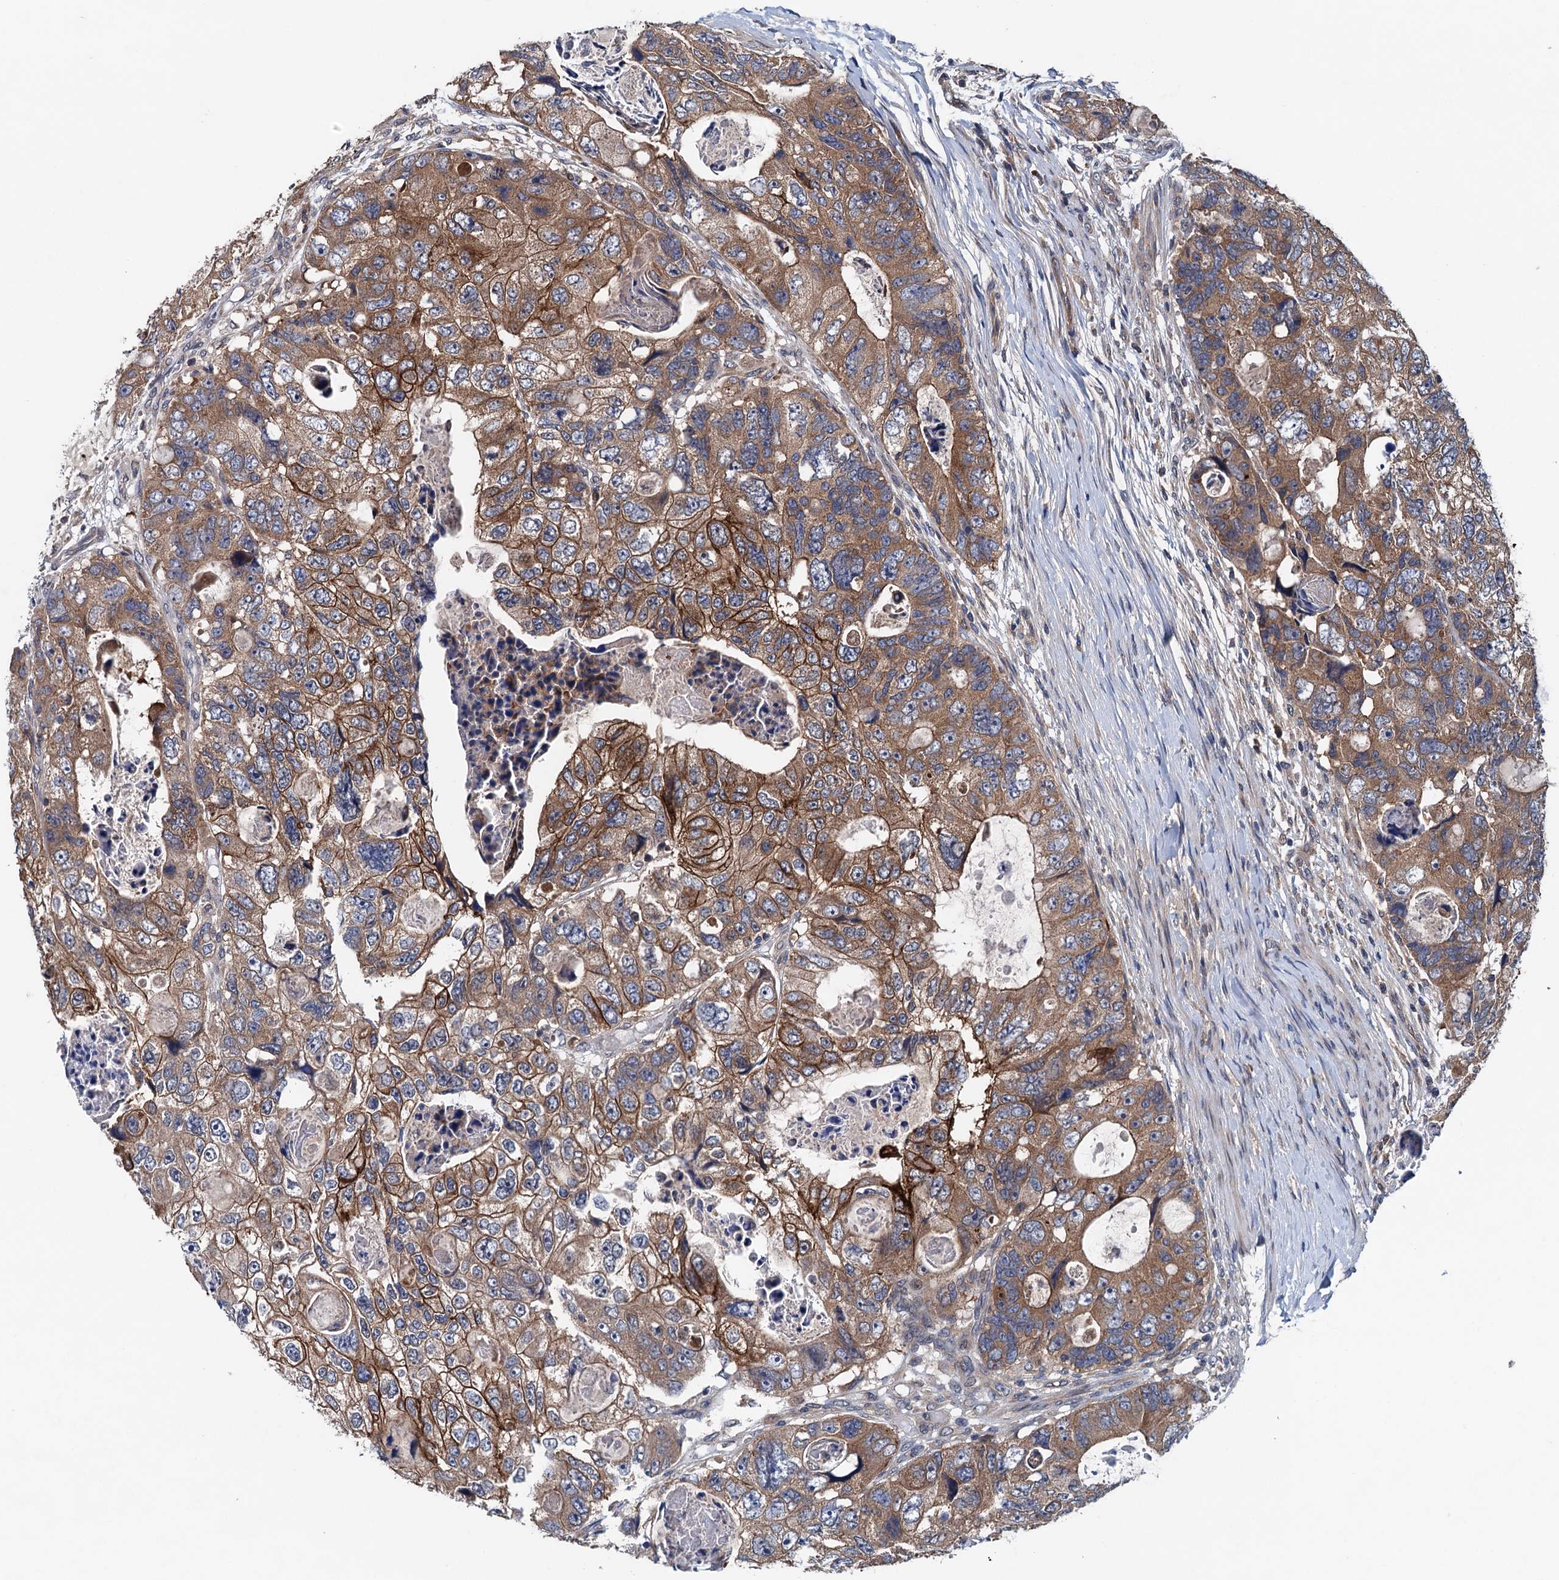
{"staining": {"intensity": "strong", "quantity": ">75%", "location": "cytoplasmic/membranous"}, "tissue": "colorectal cancer", "cell_type": "Tumor cells", "image_type": "cancer", "snomed": [{"axis": "morphology", "description": "Adenocarcinoma, NOS"}, {"axis": "topography", "description": "Rectum"}], "caption": "Protein staining shows strong cytoplasmic/membranous expression in about >75% of tumor cells in colorectal cancer (adenocarcinoma).", "gene": "BLTP3B", "patient": {"sex": "male", "age": 59}}